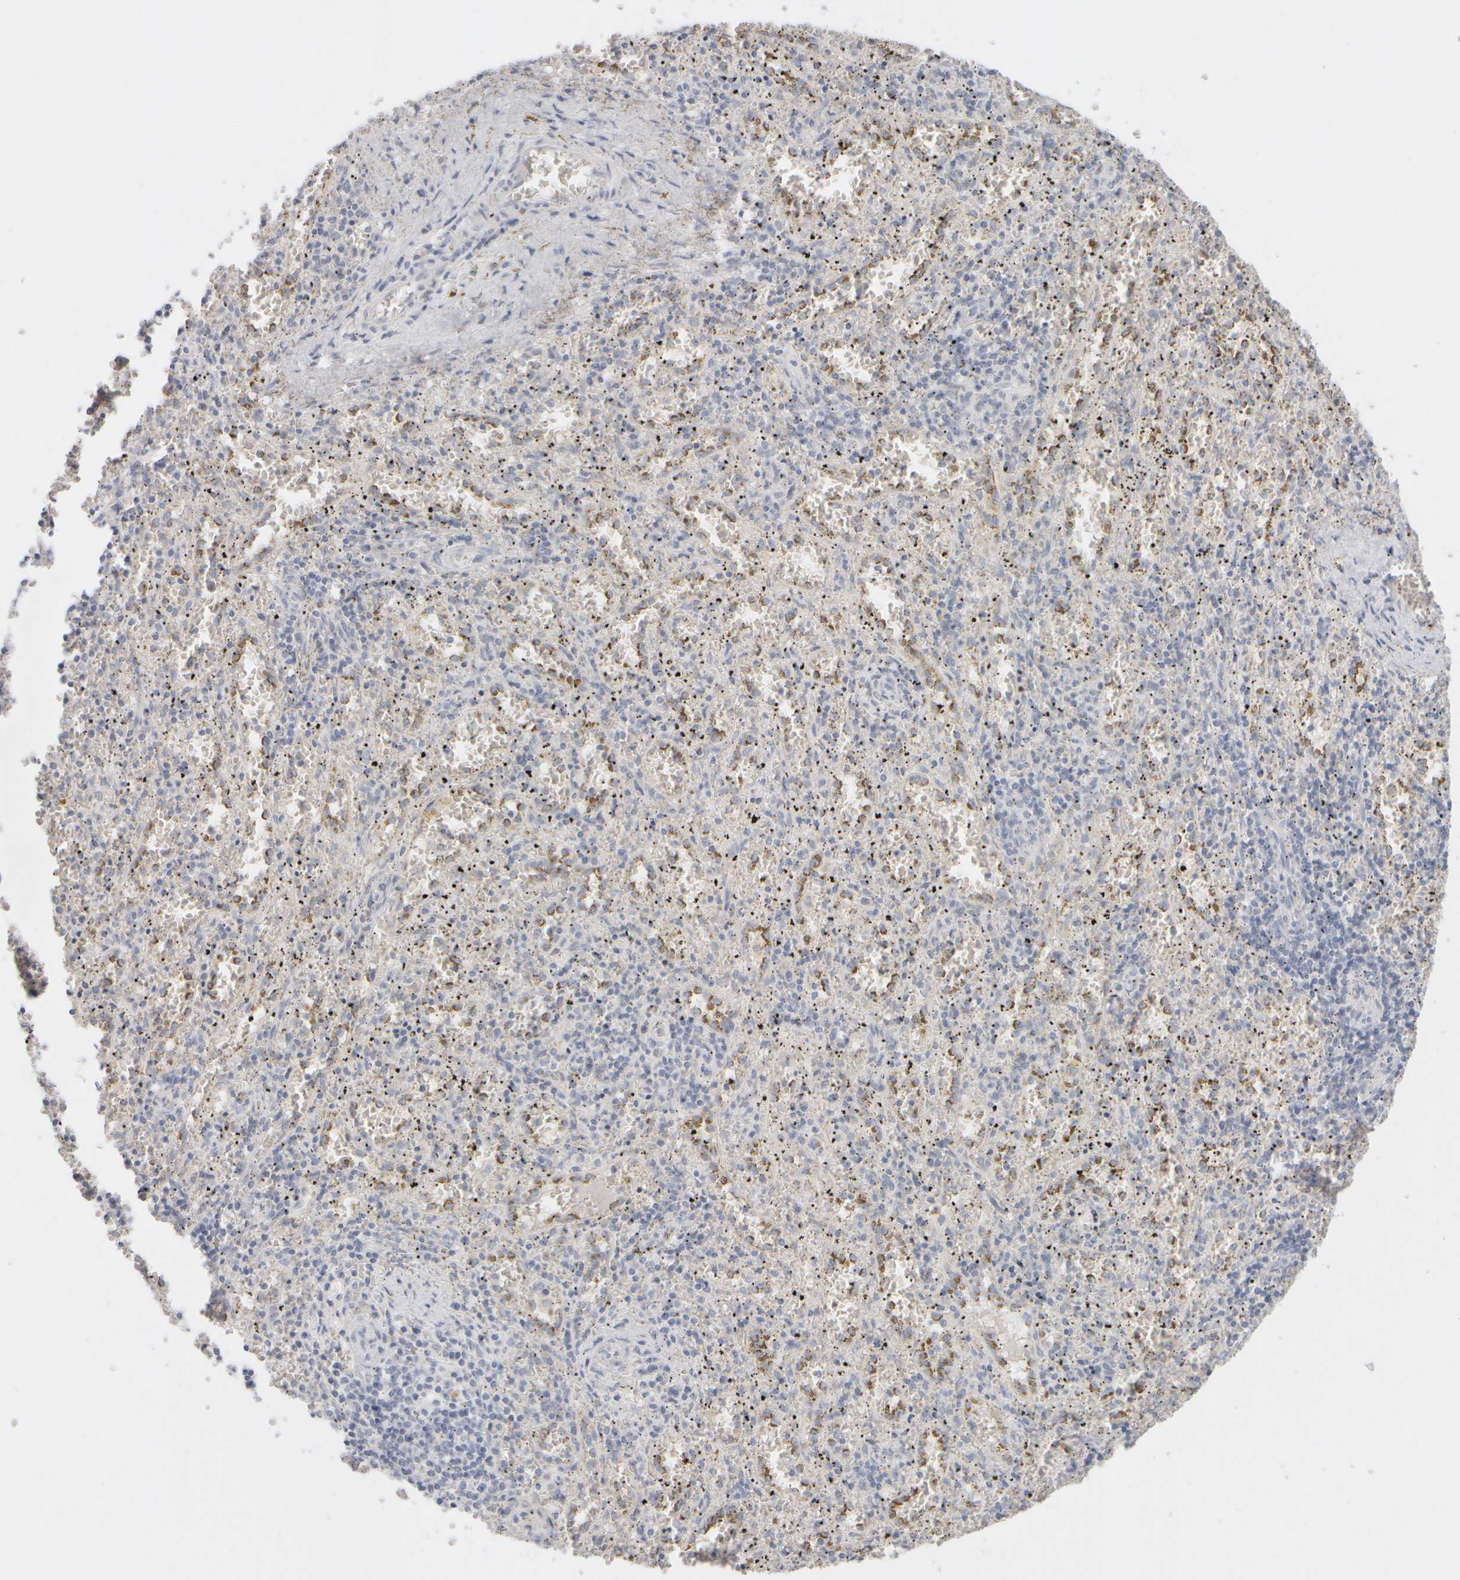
{"staining": {"intensity": "negative", "quantity": "none", "location": "none"}, "tissue": "spleen", "cell_type": "Cells in red pulp", "image_type": "normal", "snomed": [{"axis": "morphology", "description": "Normal tissue, NOS"}, {"axis": "topography", "description": "Spleen"}], "caption": "IHC photomicrograph of benign spleen stained for a protein (brown), which demonstrates no positivity in cells in red pulp.", "gene": "ZNF112", "patient": {"sex": "male", "age": 11}}